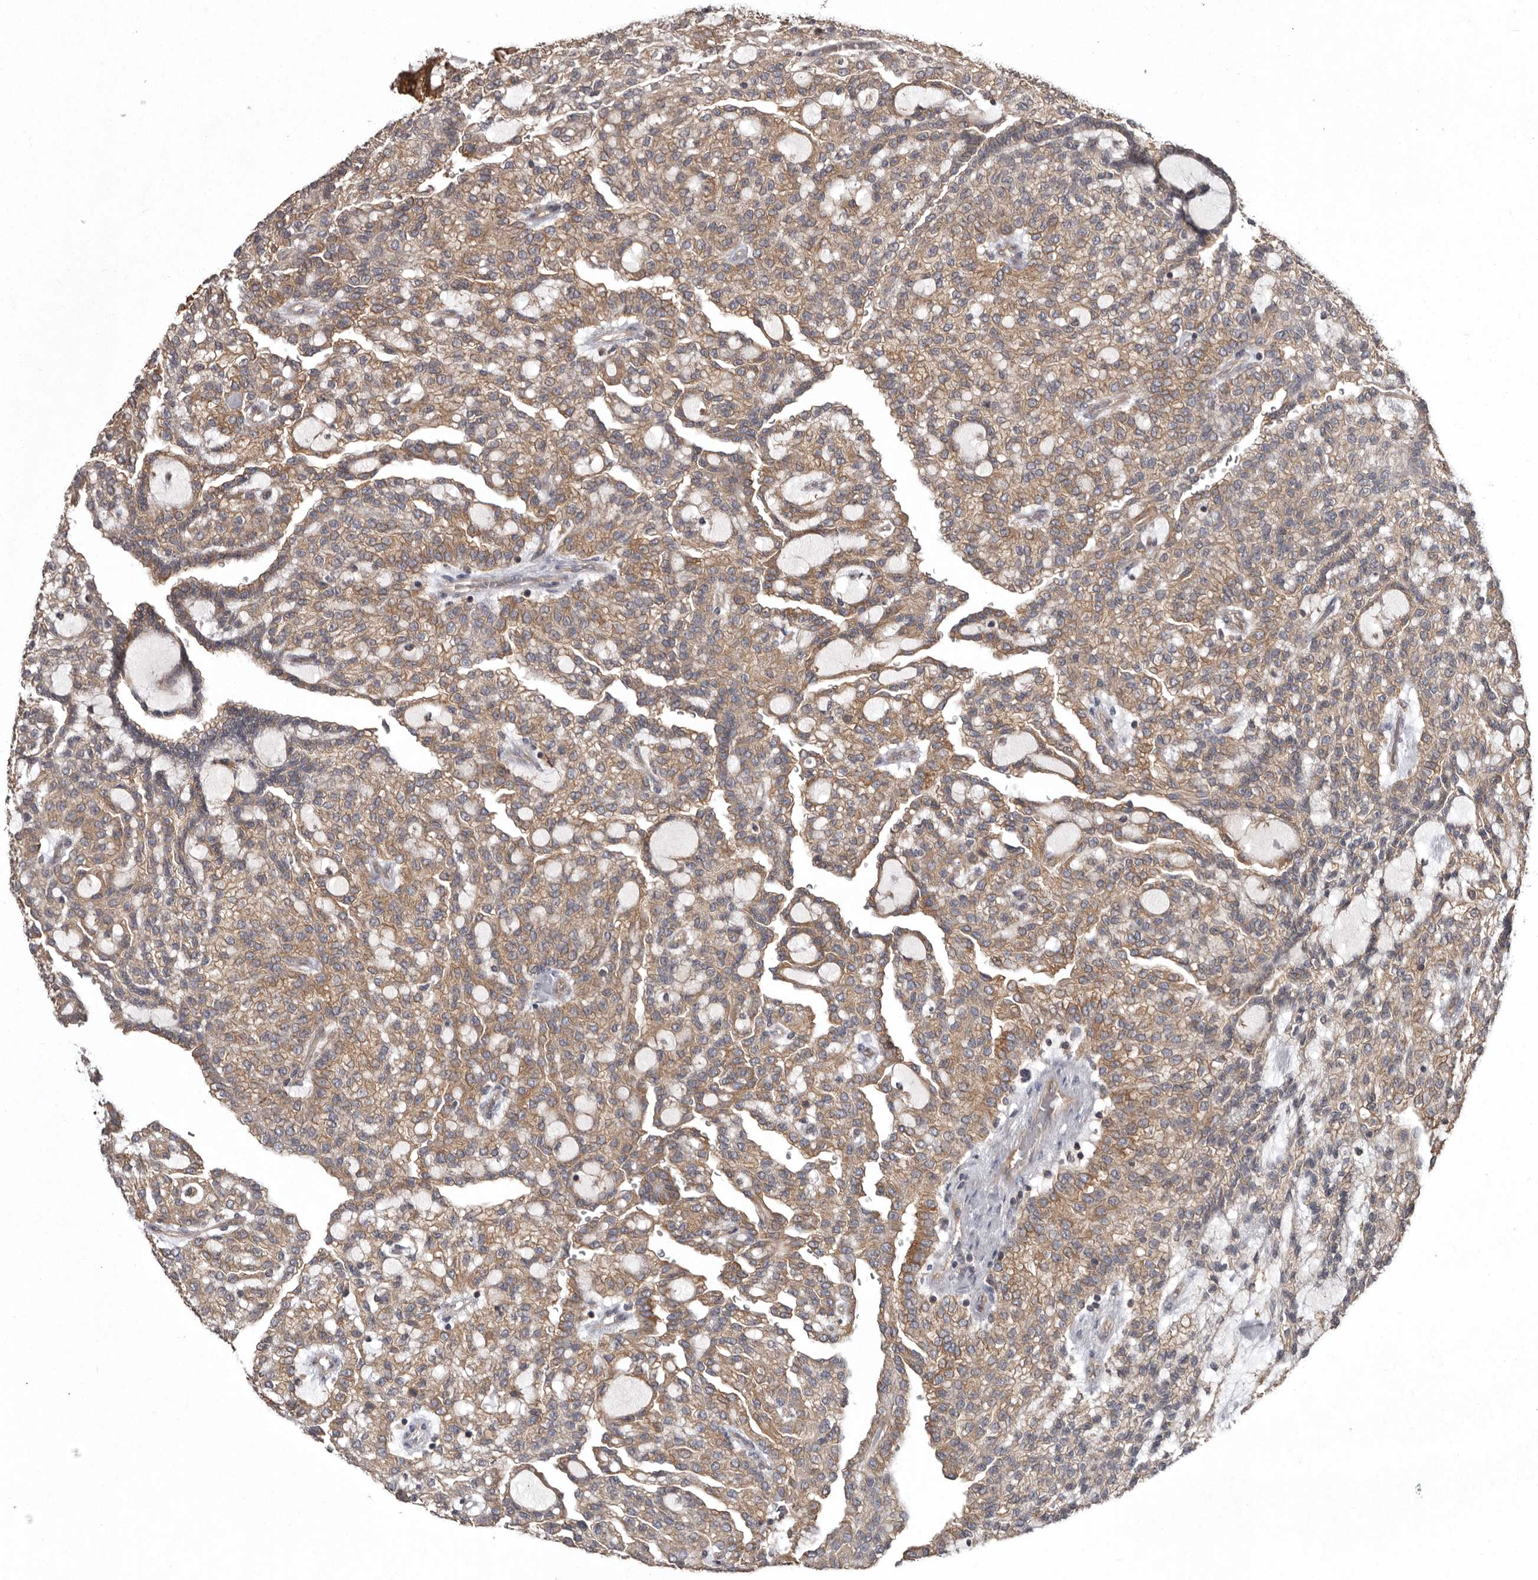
{"staining": {"intensity": "moderate", "quantity": ">75%", "location": "cytoplasmic/membranous"}, "tissue": "renal cancer", "cell_type": "Tumor cells", "image_type": "cancer", "snomed": [{"axis": "morphology", "description": "Adenocarcinoma, NOS"}, {"axis": "topography", "description": "Kidney"}], "caption": "The micrograph exhibits immunohistochemical staining of renal cancer (adenocarcinoma). There is moderate cytoplasmic/membranous staining is present in about >75% of tumor cells. Nuclei are stained in blue.", "gene": "DARS1", "patient": {"sex": "male", "age": 63}}